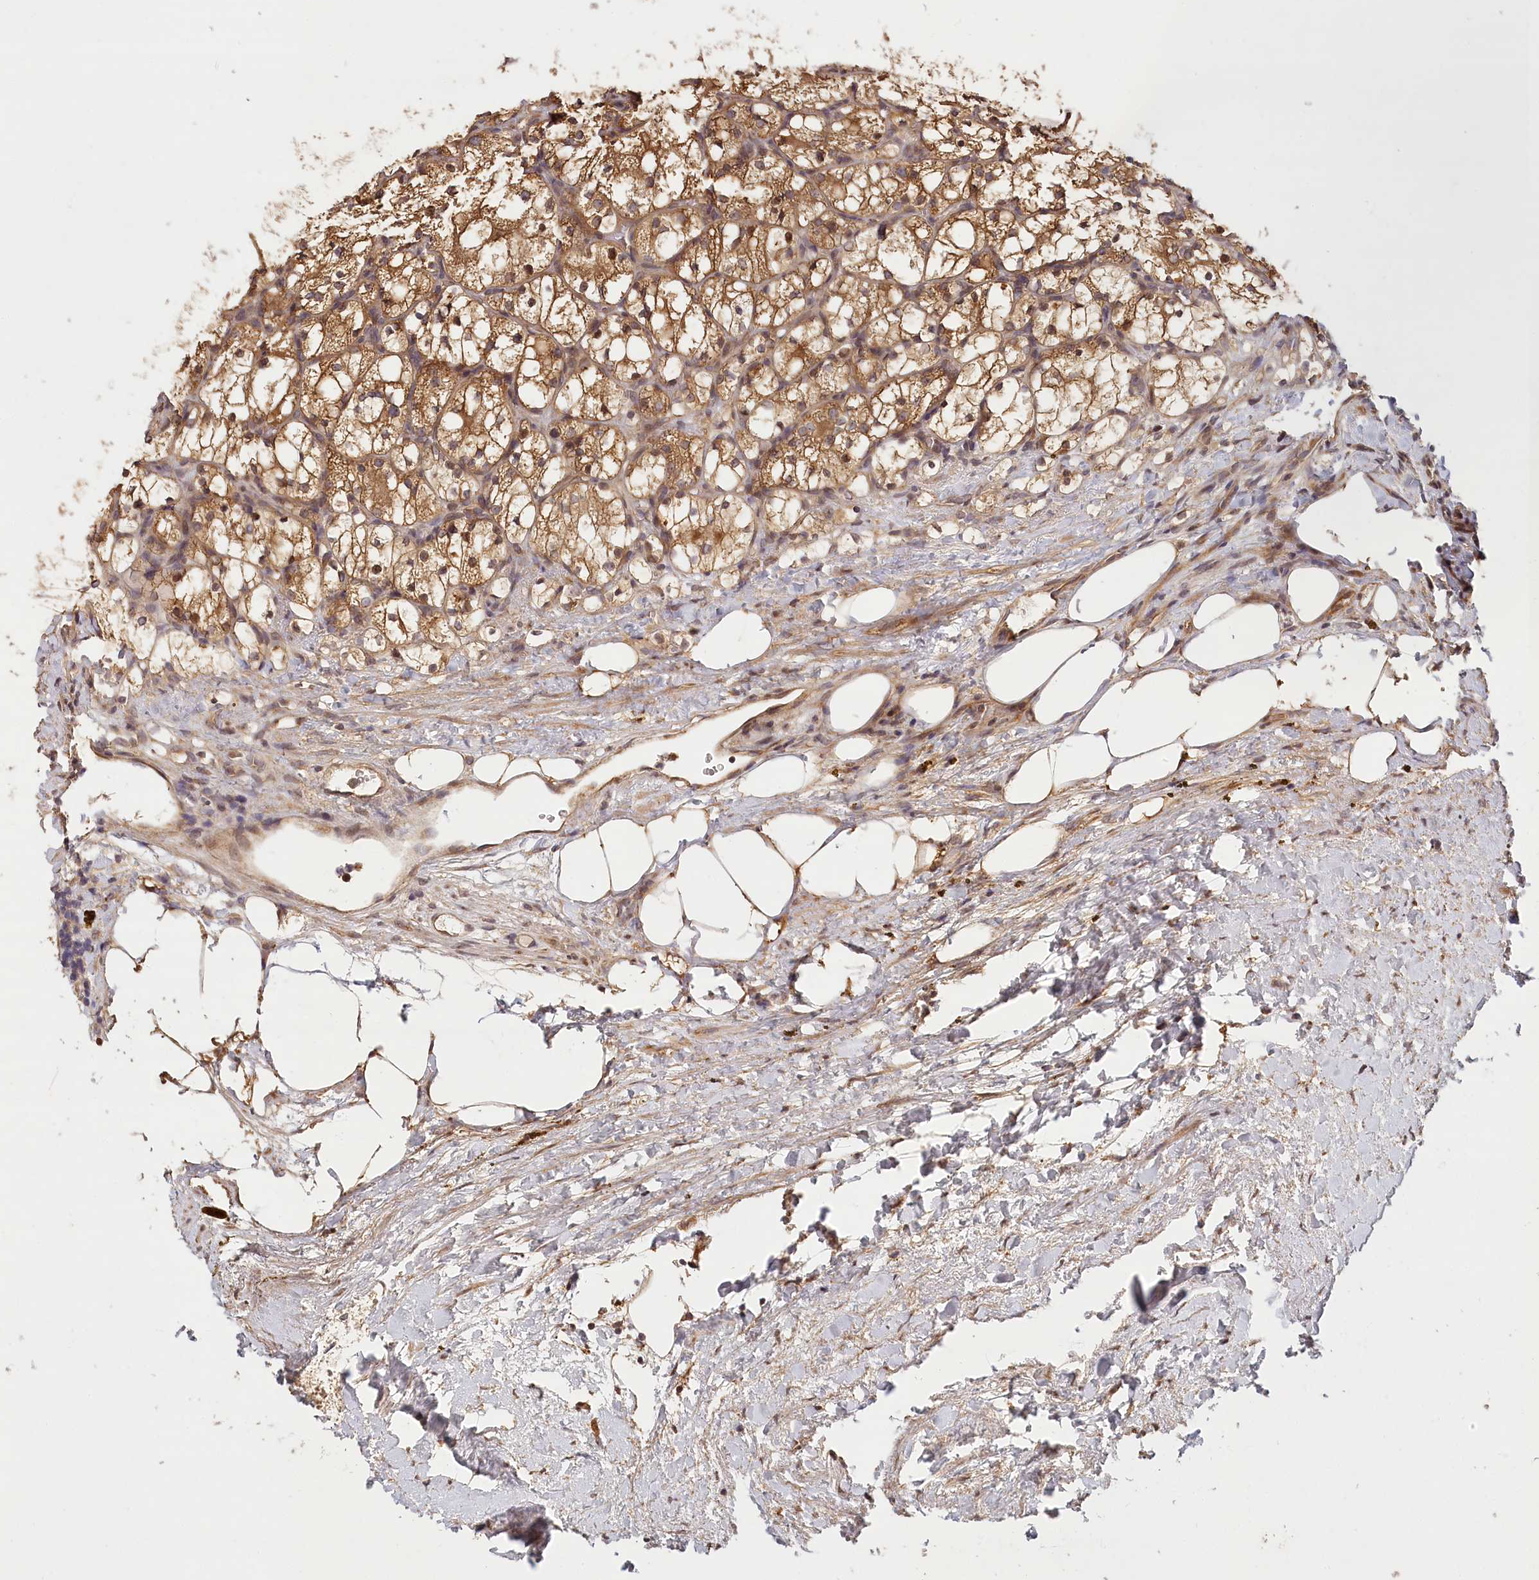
{"staining": {"intensity": "moderate", "quantity": ">75%", "location": "cytoplasmic/membranous"}, "tissue": "renal cancer", "cell_type": "Tumor cells", "image_type": "cancer", "snomed": [{"axis": "morphology", "description": "Adenocarcinoma, NOS"}, {"axis": "topography", "description": "Kidney"}], "caption": "Protein expression analysis of renal cancer (adenocarcinoma) displays moderate cytoplasmic/membranous positivity in approximately >75% of tumor cells. The staining was performed using DAB (3,3'-diaminobenzidine) to visualize the protein expression in brown, while the nuclei were stained in blue with hematoxylin (Magnification: 20x).", "gene": "LSS", "patient": {"sex": "female", "age": 69}}